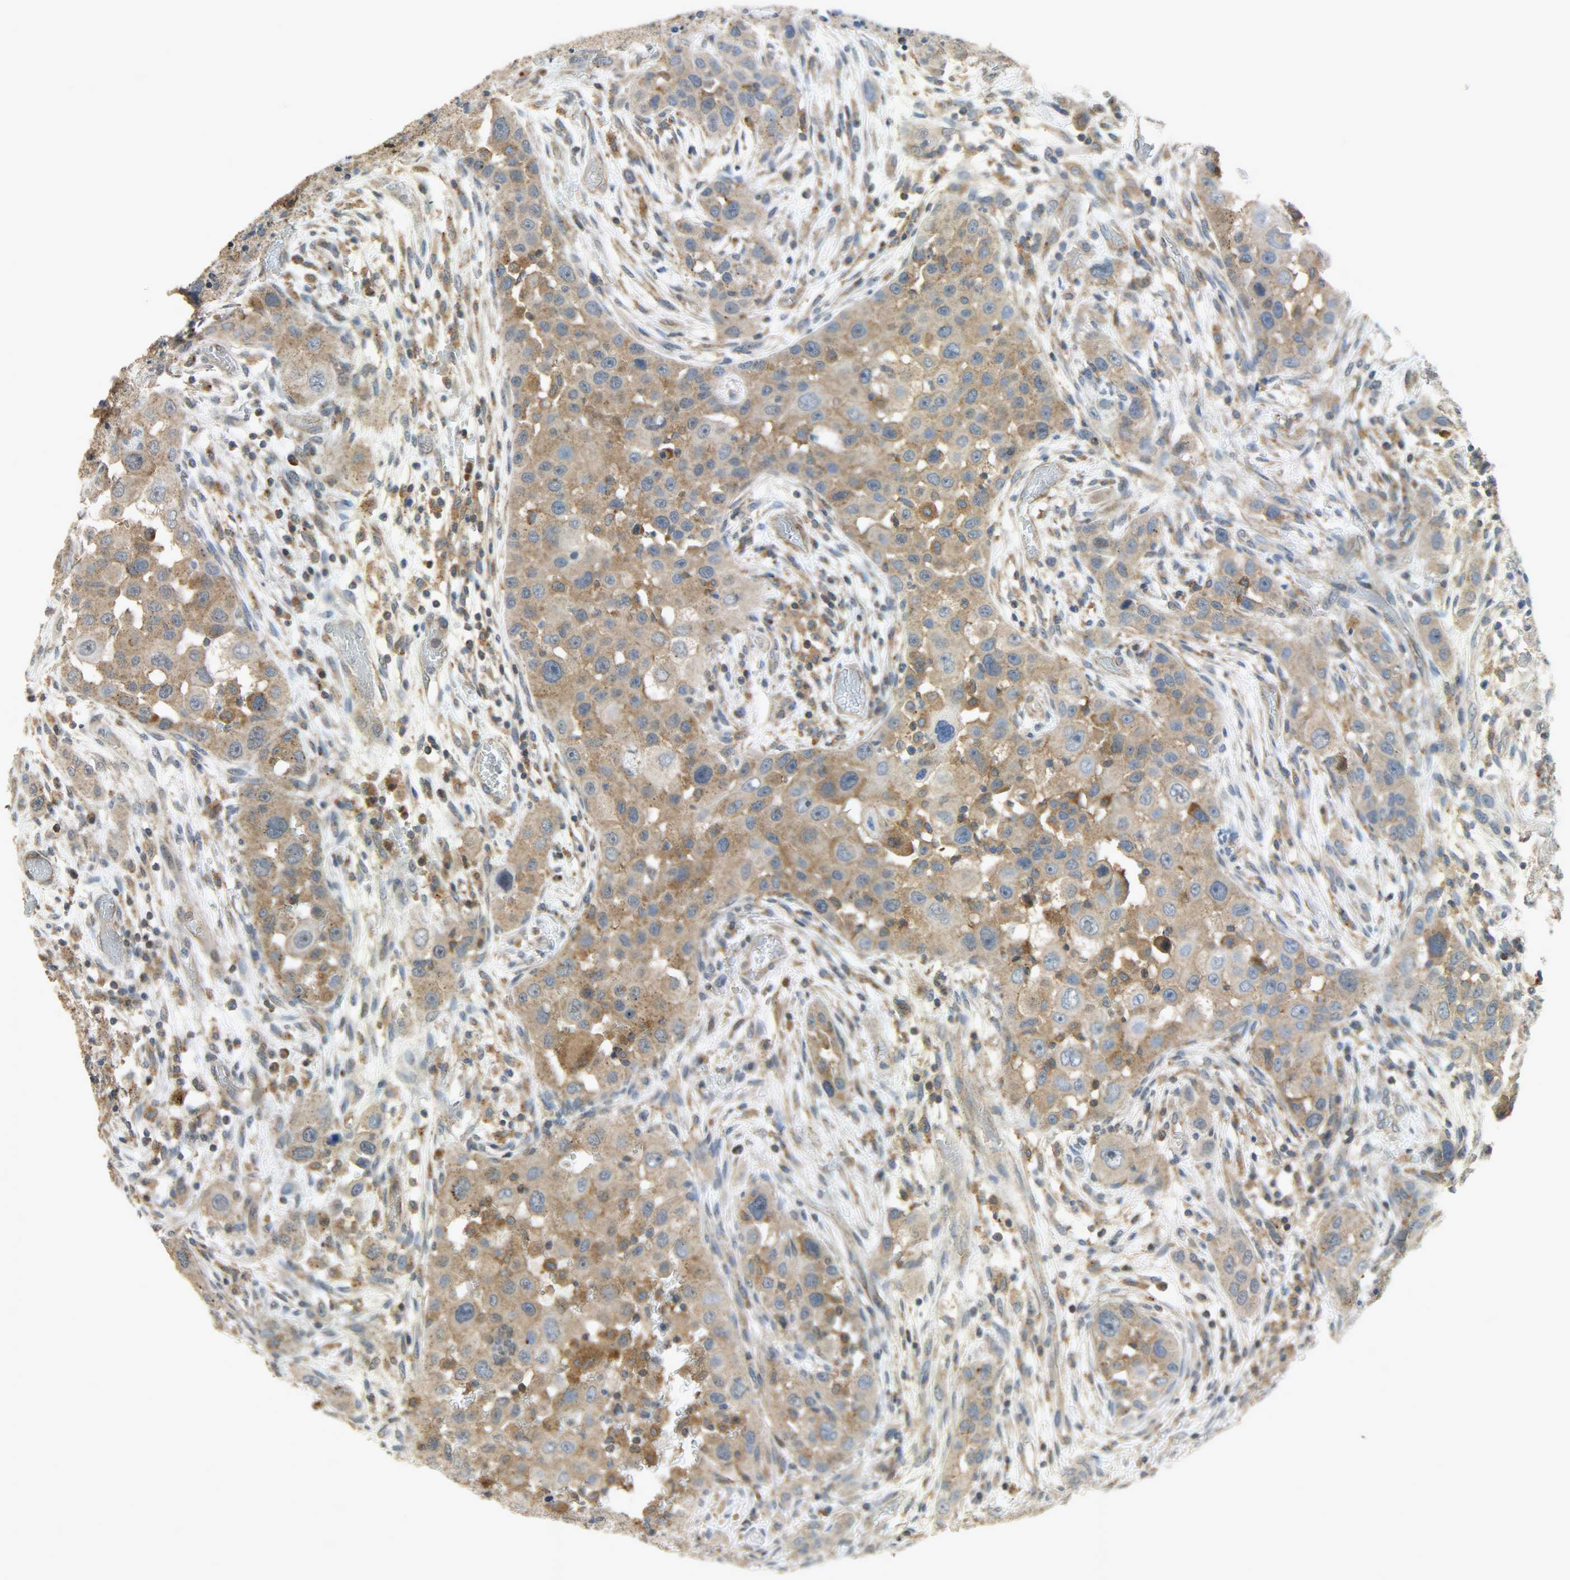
{"staining": {"intensity": "moderate", "quantity": ">75%", "location": "cytoplasmic/membranous"}, "tissue": "head and neck cancer", "cell_type": "Tumor cells", "image_type": "cancer", "snomed": [{"axis": "morphology", "description": "Carcinoma, NOS"}, {"axis": "topography", "description": "Head-Neck"}], "caption": "DAB (3,3'-diaminobenzidine) immunohistochemical staining of head and neck carcinoma shows moderate cytoplasmic/membranous protein staining in about >75% of tumor cells.", "gene": "GIT2", "patient": {"sex": "male", "age": 87}}